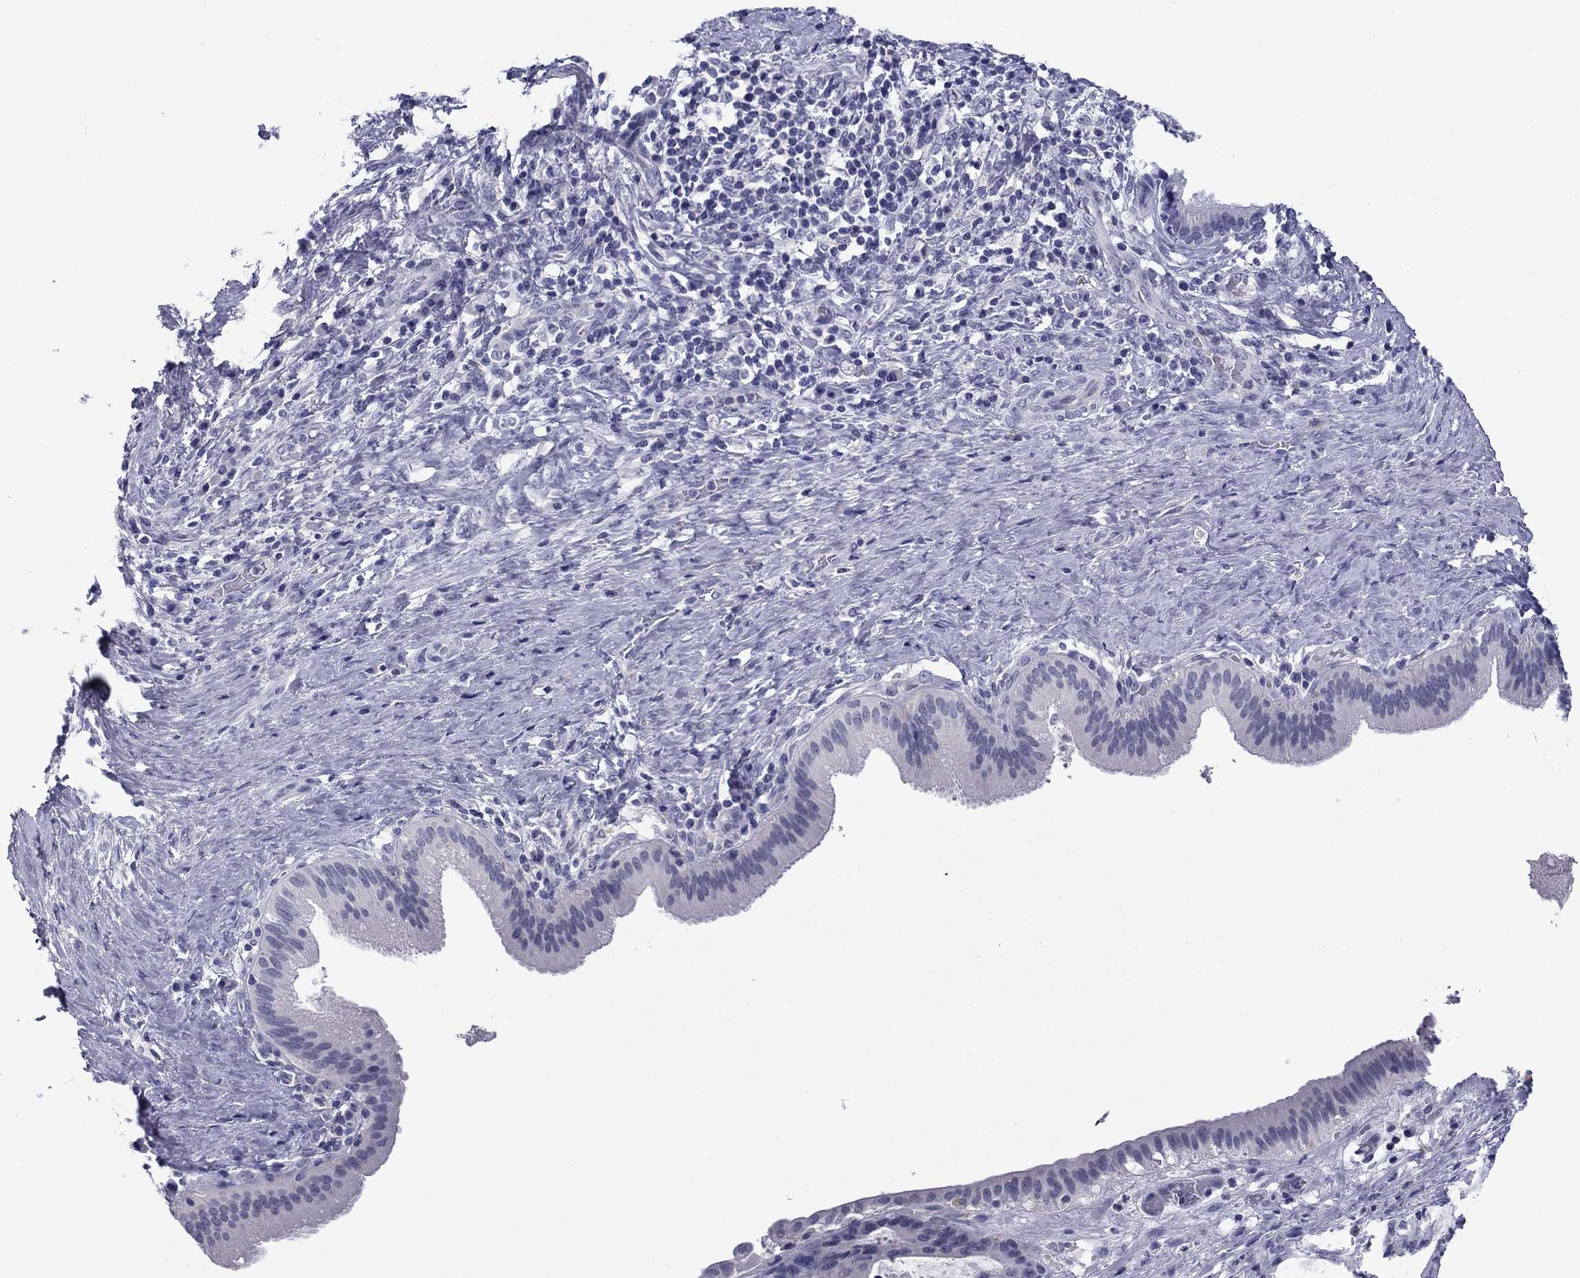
{"staining": {"intensity": "negative", "quantity": "none", "location": "none"}, "tissue": "liver cancer", "cell_type": "Tumor cells", "image_type": "cancer", "snomed": [{"axis": "morphology", "description": "Cholangiocarcinoma"}, {"axis": "topography", "description": "Liver"}], "caption": "The IHC photomicrograph has no significant expression in tumor cells of liver cancer (cholangiocarcinoma) tissue. Nuclei are stained in blue.", "gene": "TCFL5", "patient": {"sex": "female", "age": 73}}